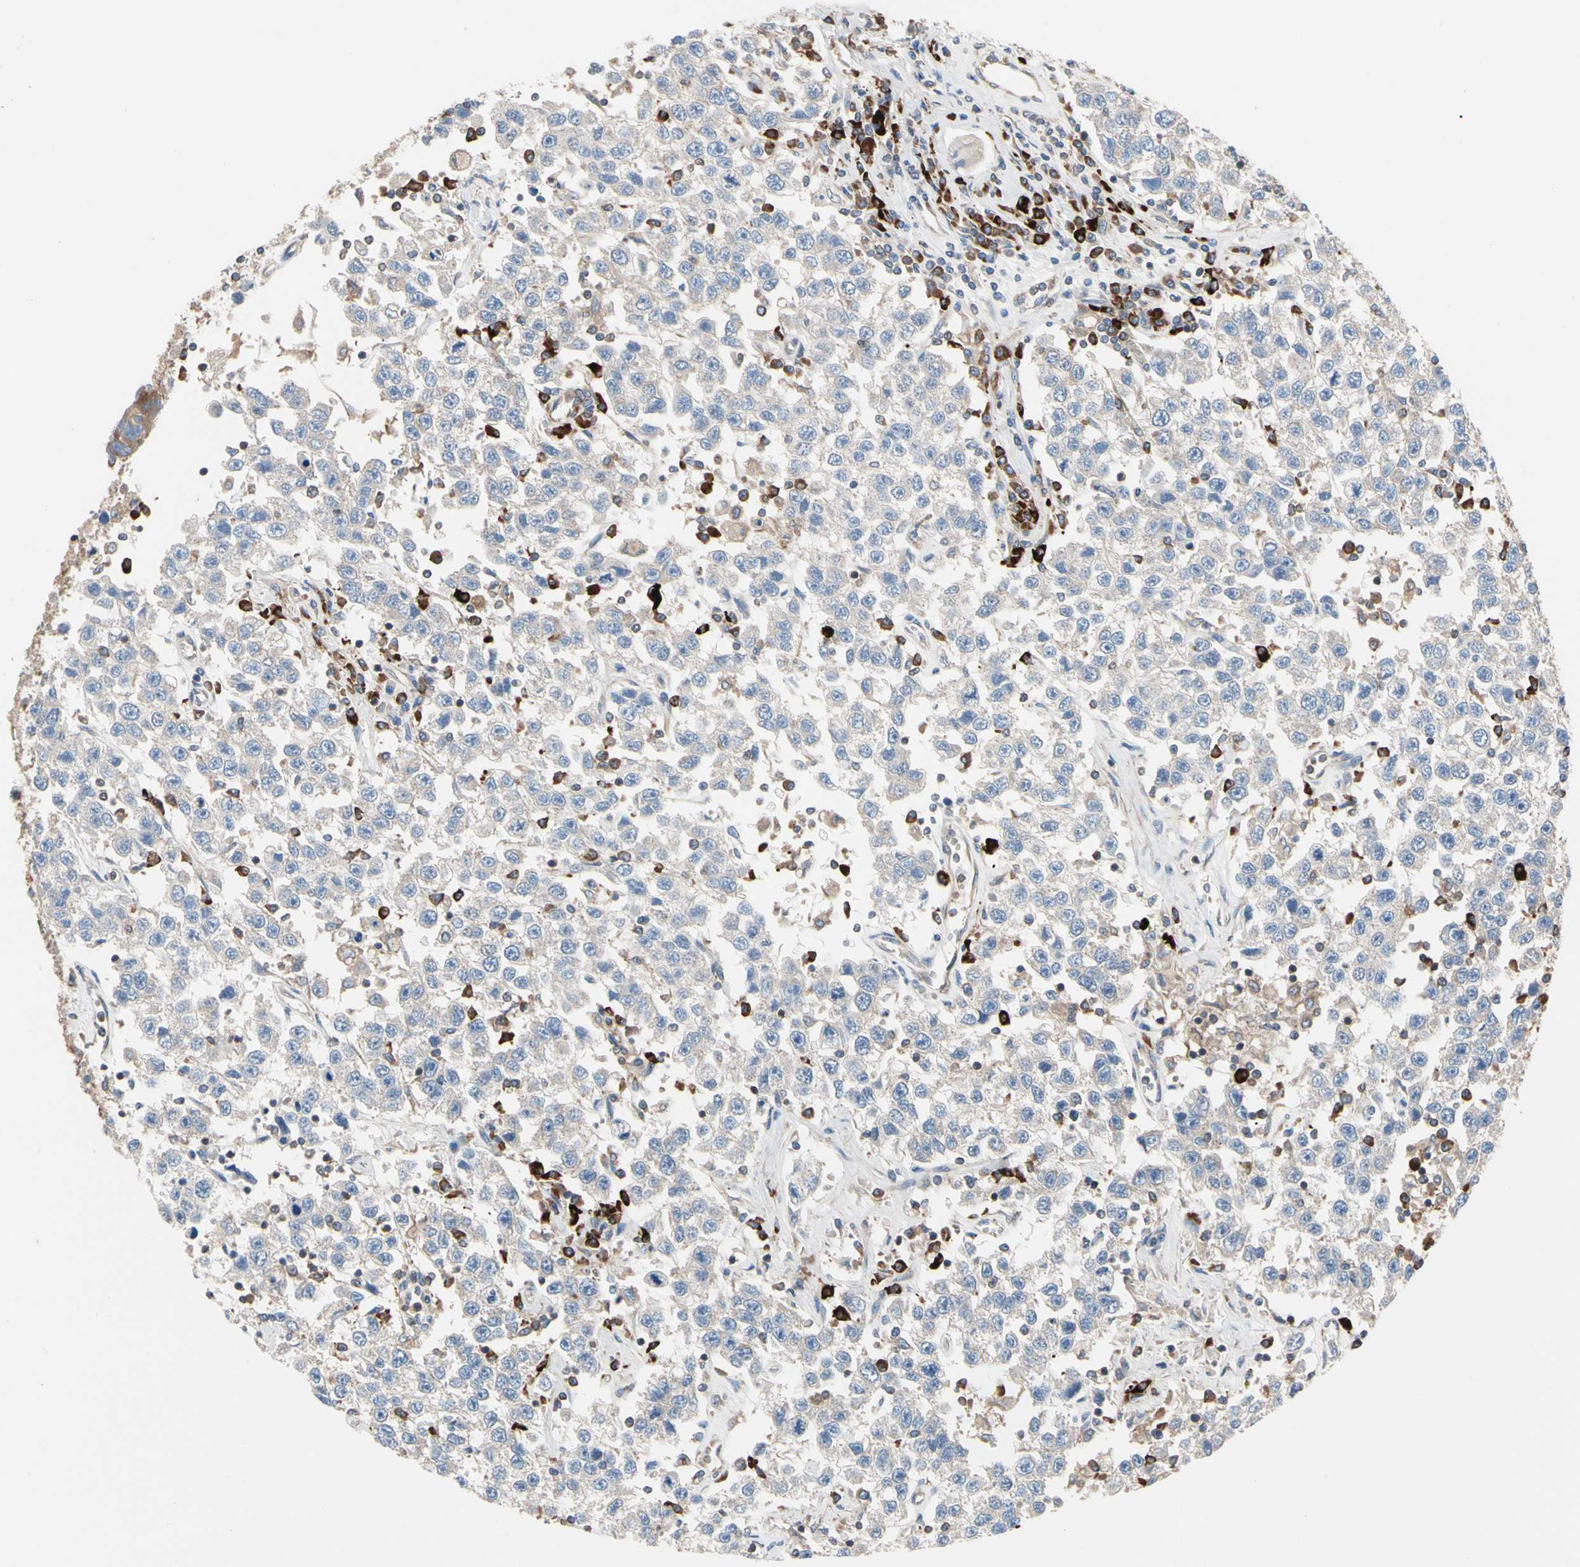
{"staining": {"intensity": "weak", "quantity": "25%-75%", "location": "cytoplasmic/membranous"}, "tissue": "testis cancer", "cell_type": "Tumor cells", "image_type": "cancer", "snomed": [{"axis": "morphology", "description": "Seminoma, NOS"}, {"axis": "topography", "description": "Testis"}], "caption": "IHC staining of testis cancer (seminoma), which demonstrates low levels of weak cytoplasmic/membranous expression in about 25%-75% of tumor cells indicating weak cytoplasmic/membranous protein expression. The staining was performed using DAB (brown) for protein detection and nuclei were counterstained in hematoxylin (blue).", "gene": "ROCK1", "patient": {"sex": "male", "age": 41}}